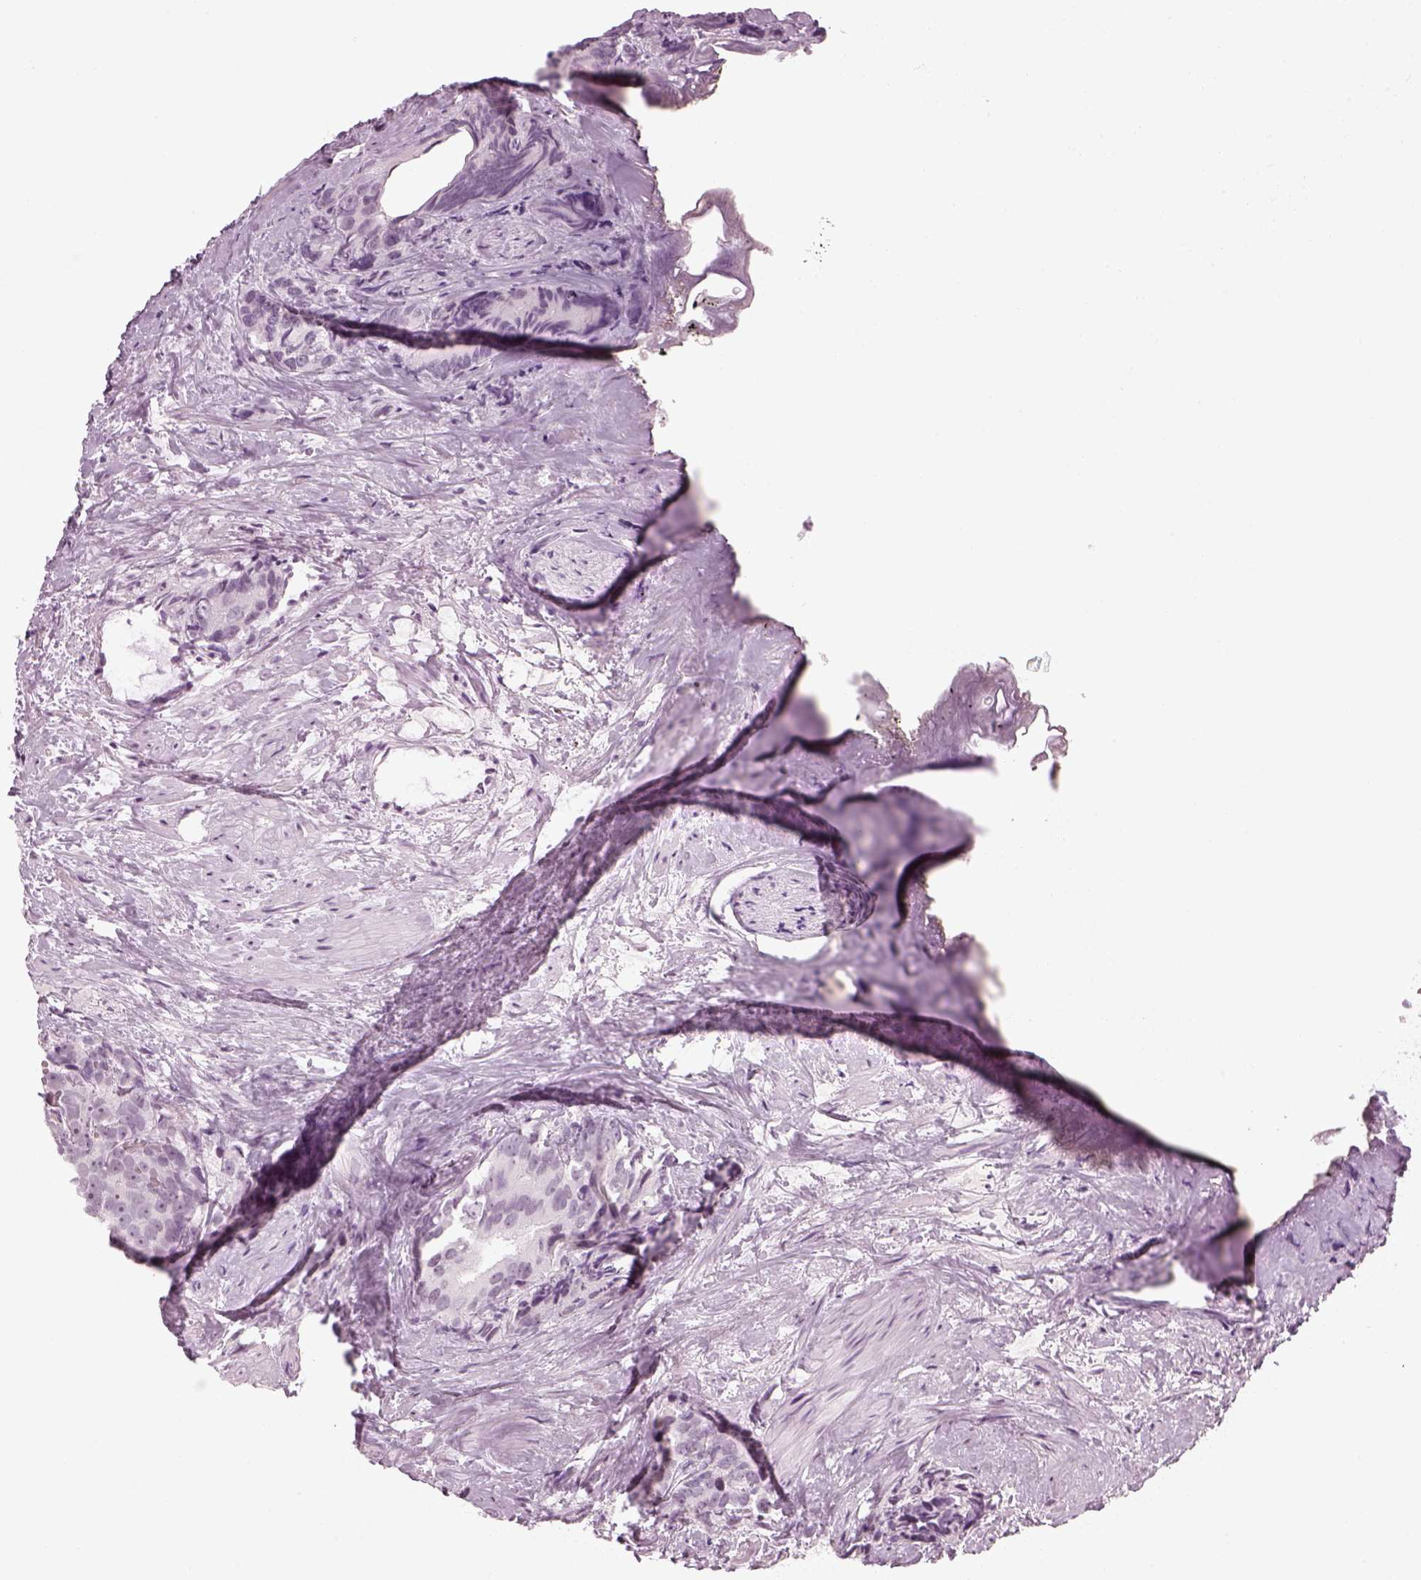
{"staining": {"intensity": "negative", "quantity": "none", "location": "none"}, "tissue": "prostate cancer", "cell_type": "Tumor cells", "image_type": "cancer", "snomed": [{"axis": "morphology", "description": "Adenocarcinoma, High grade"}, {"axis": "topography", "description": "Prostate"}], "caption": "This is an IHC image of prostate adenocarcinoma (high-grade). There is no staining in tumor cells.", "gene": "KCNG2", "patient": {"sex": "male", "age": 90}}